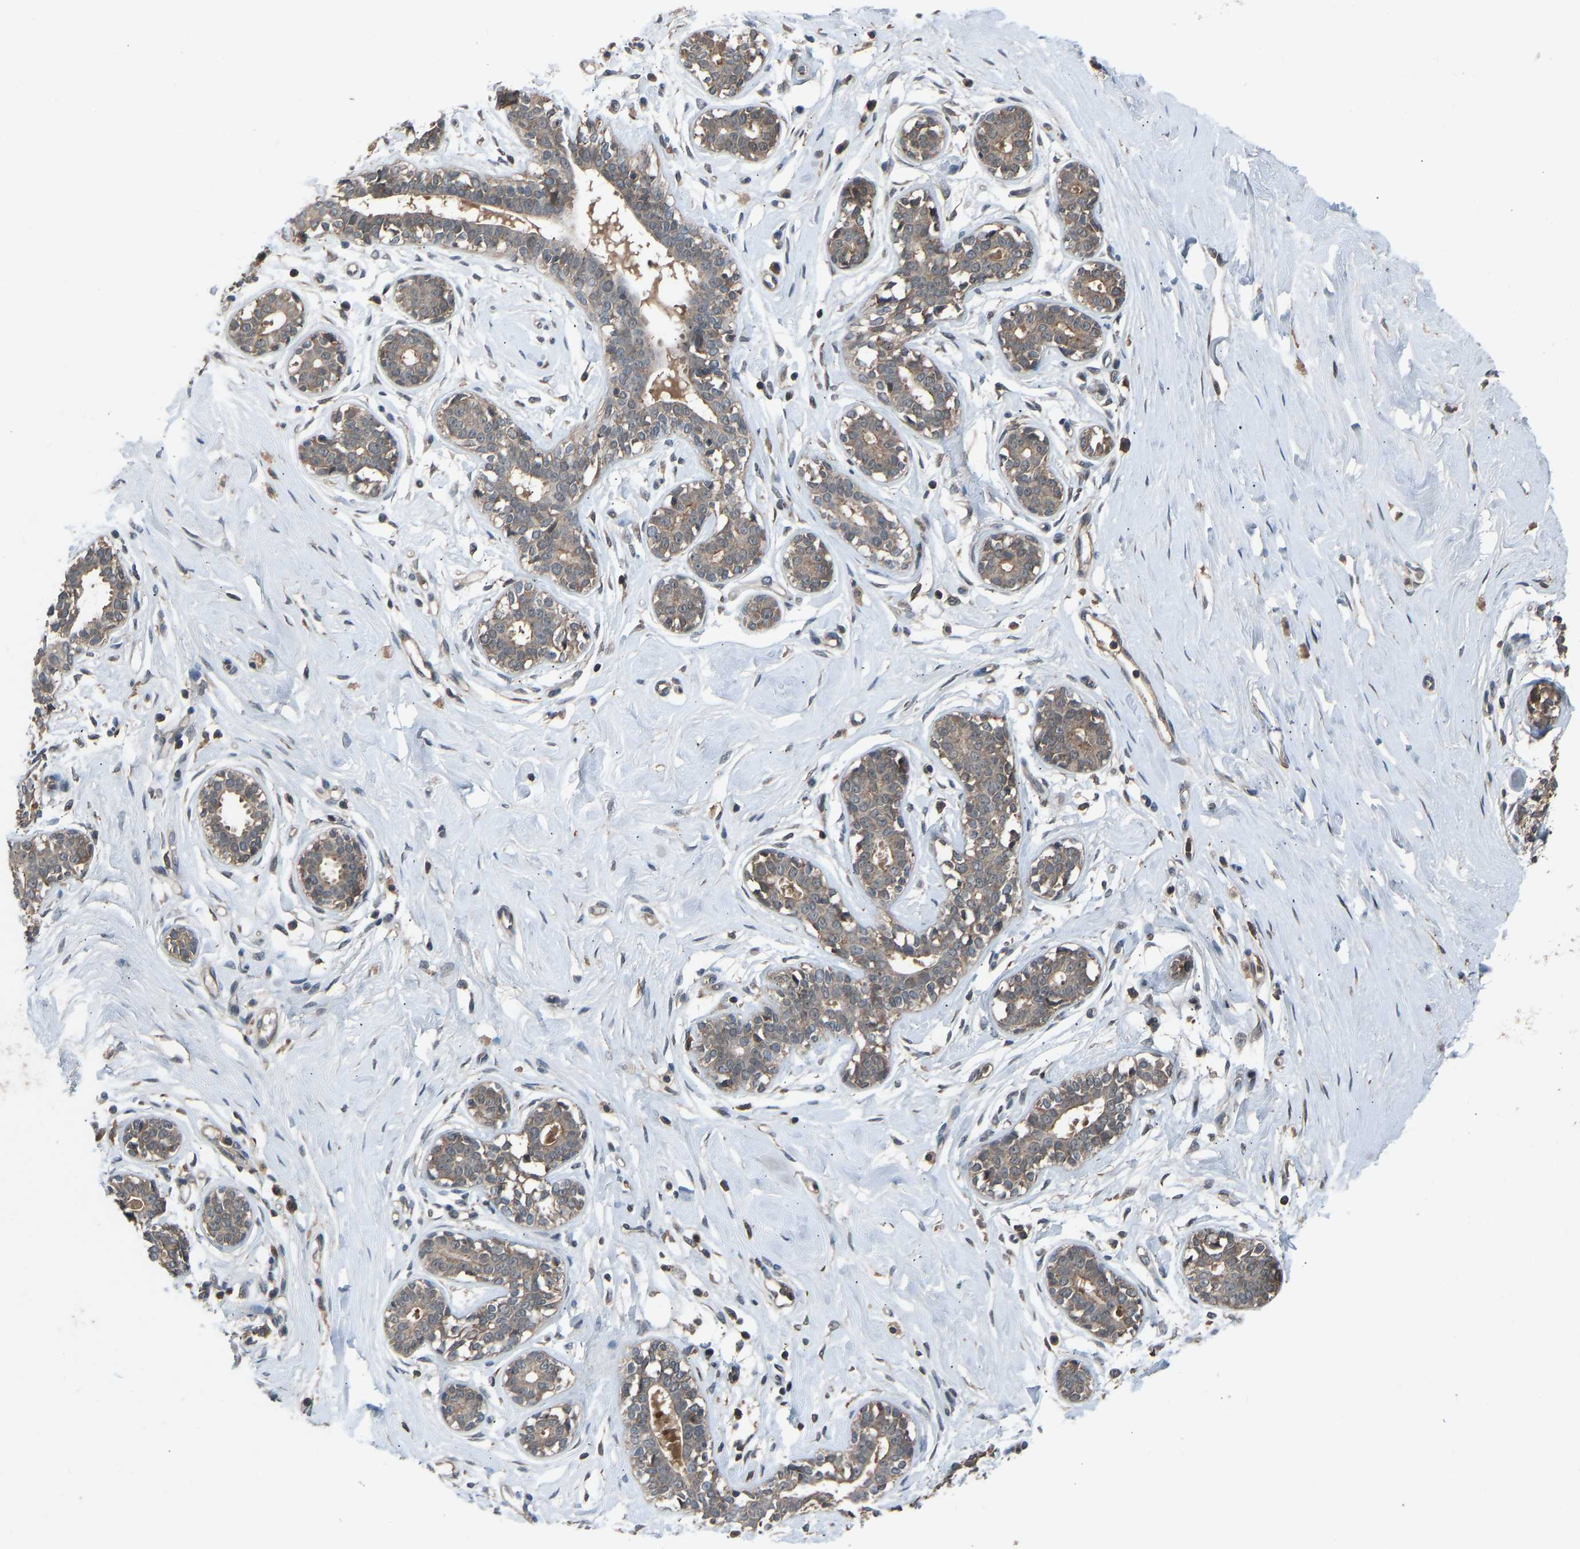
{"staining": {"intensity": "weak", "quantity": "<25%", "location": "cytoplasmic/membranous"}, "tissue": "breast", "cell_type": "Adipocytes", "image_type": "normal", "snomed": [{"axis": "morphology", "description": "Normal tissue, NOS"}, {"axis": "topography", "description": "Breast"}], "caption": "Adipocytes show no significant positivity in benign breast.", "gene": "SLC43A1", "patient": {"sex": "female", "age": 23}}